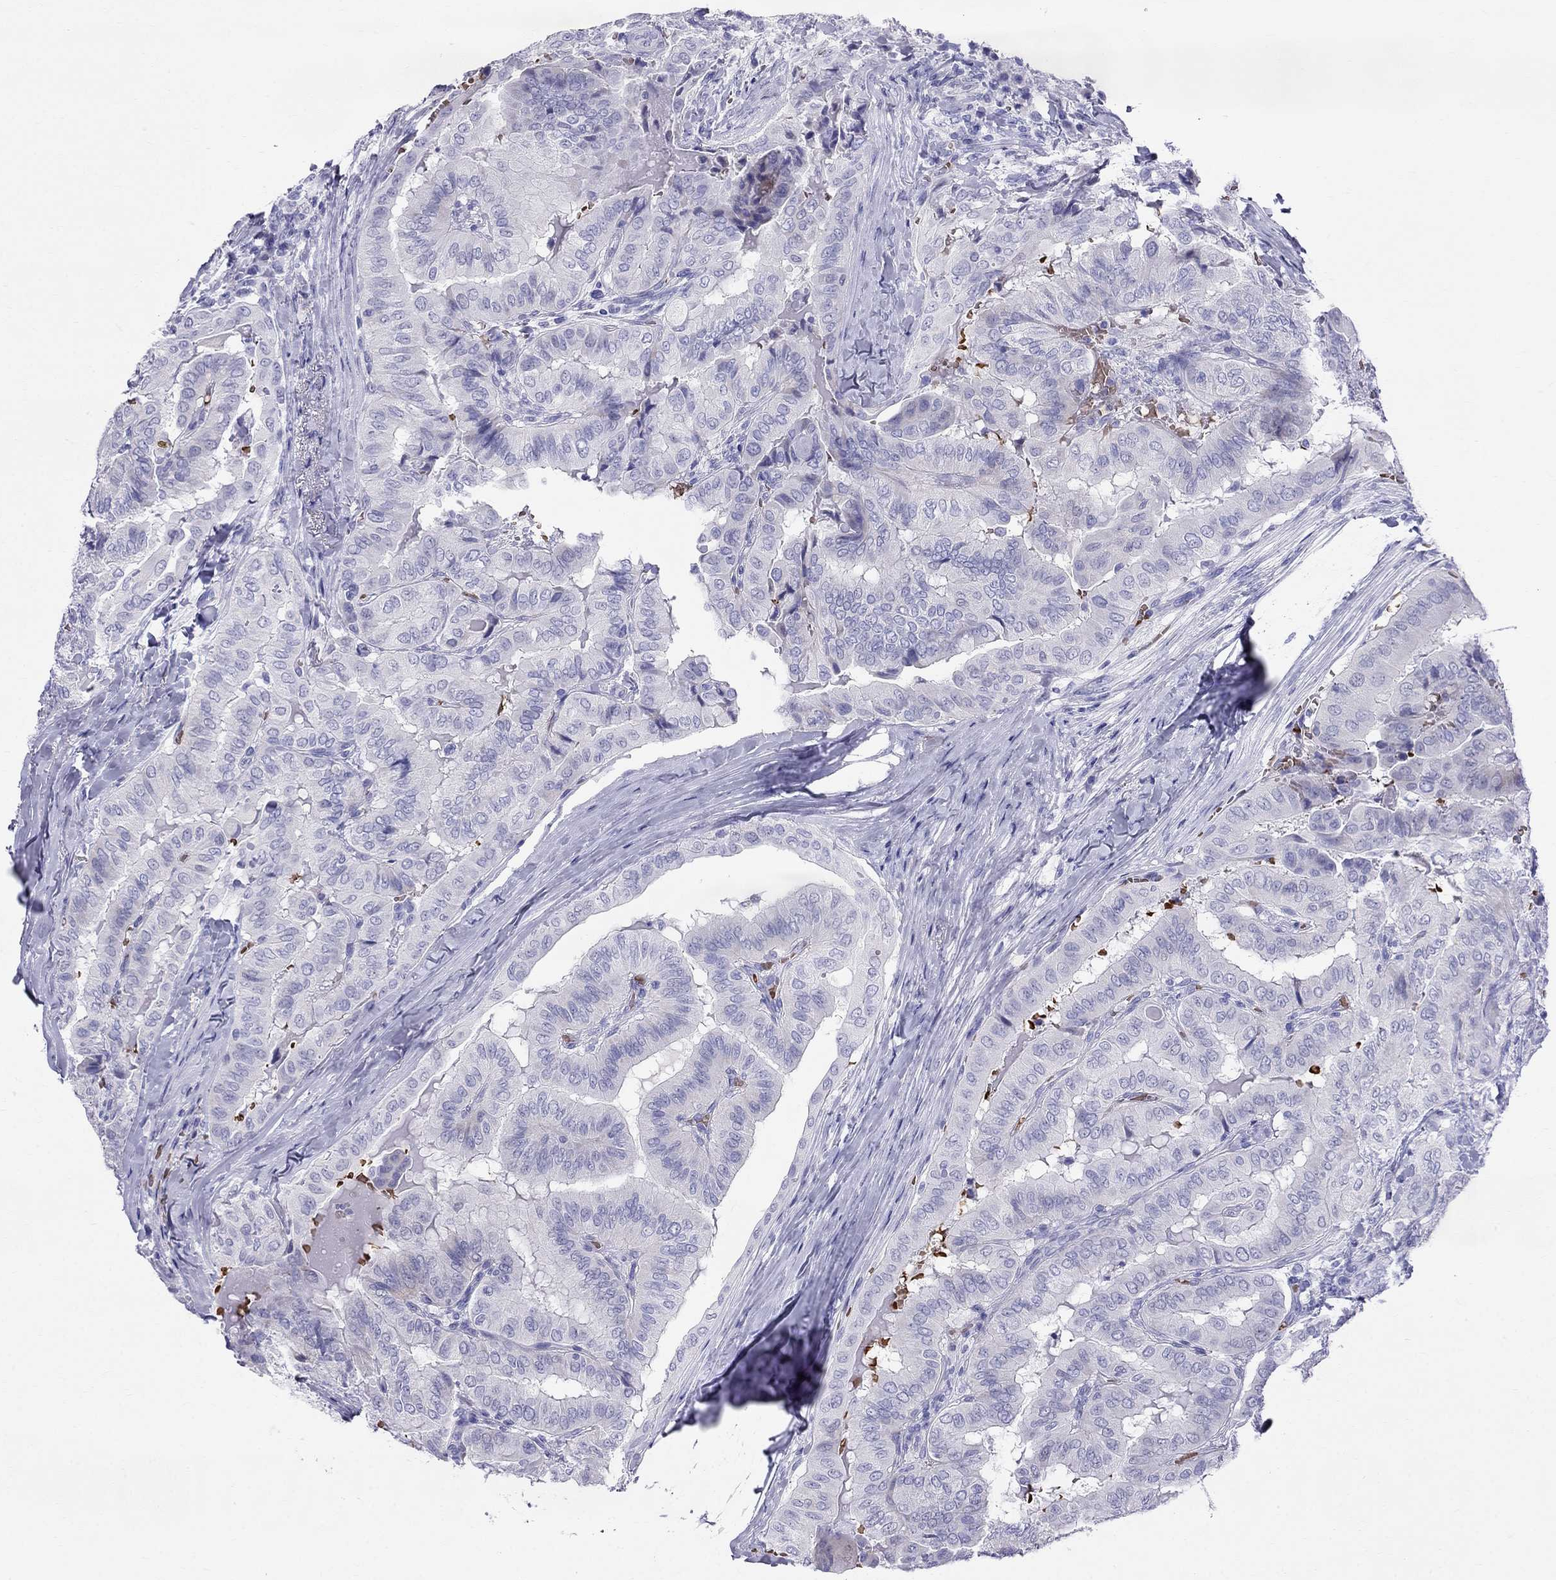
{"staining": {"intensity": "negative", "quantity": "none", "location": "none"}, "tissue": "thyroid cancer", "cell_type": "Tumor cells", "image_type": "cancer", "snomed": [{"axis": "morphology", "description": "Papillary adenocarcinoma, NOS"}, {"axis": "topography", "description": "Thyroid gland"}], "caption": "Thyroid cancer (papillary adenocarcinoma) stained for a protein using IHC displays no positivity tumor cells.", "gene": "DNAAF6", "patient": {"sex": "female", "age": 68}}